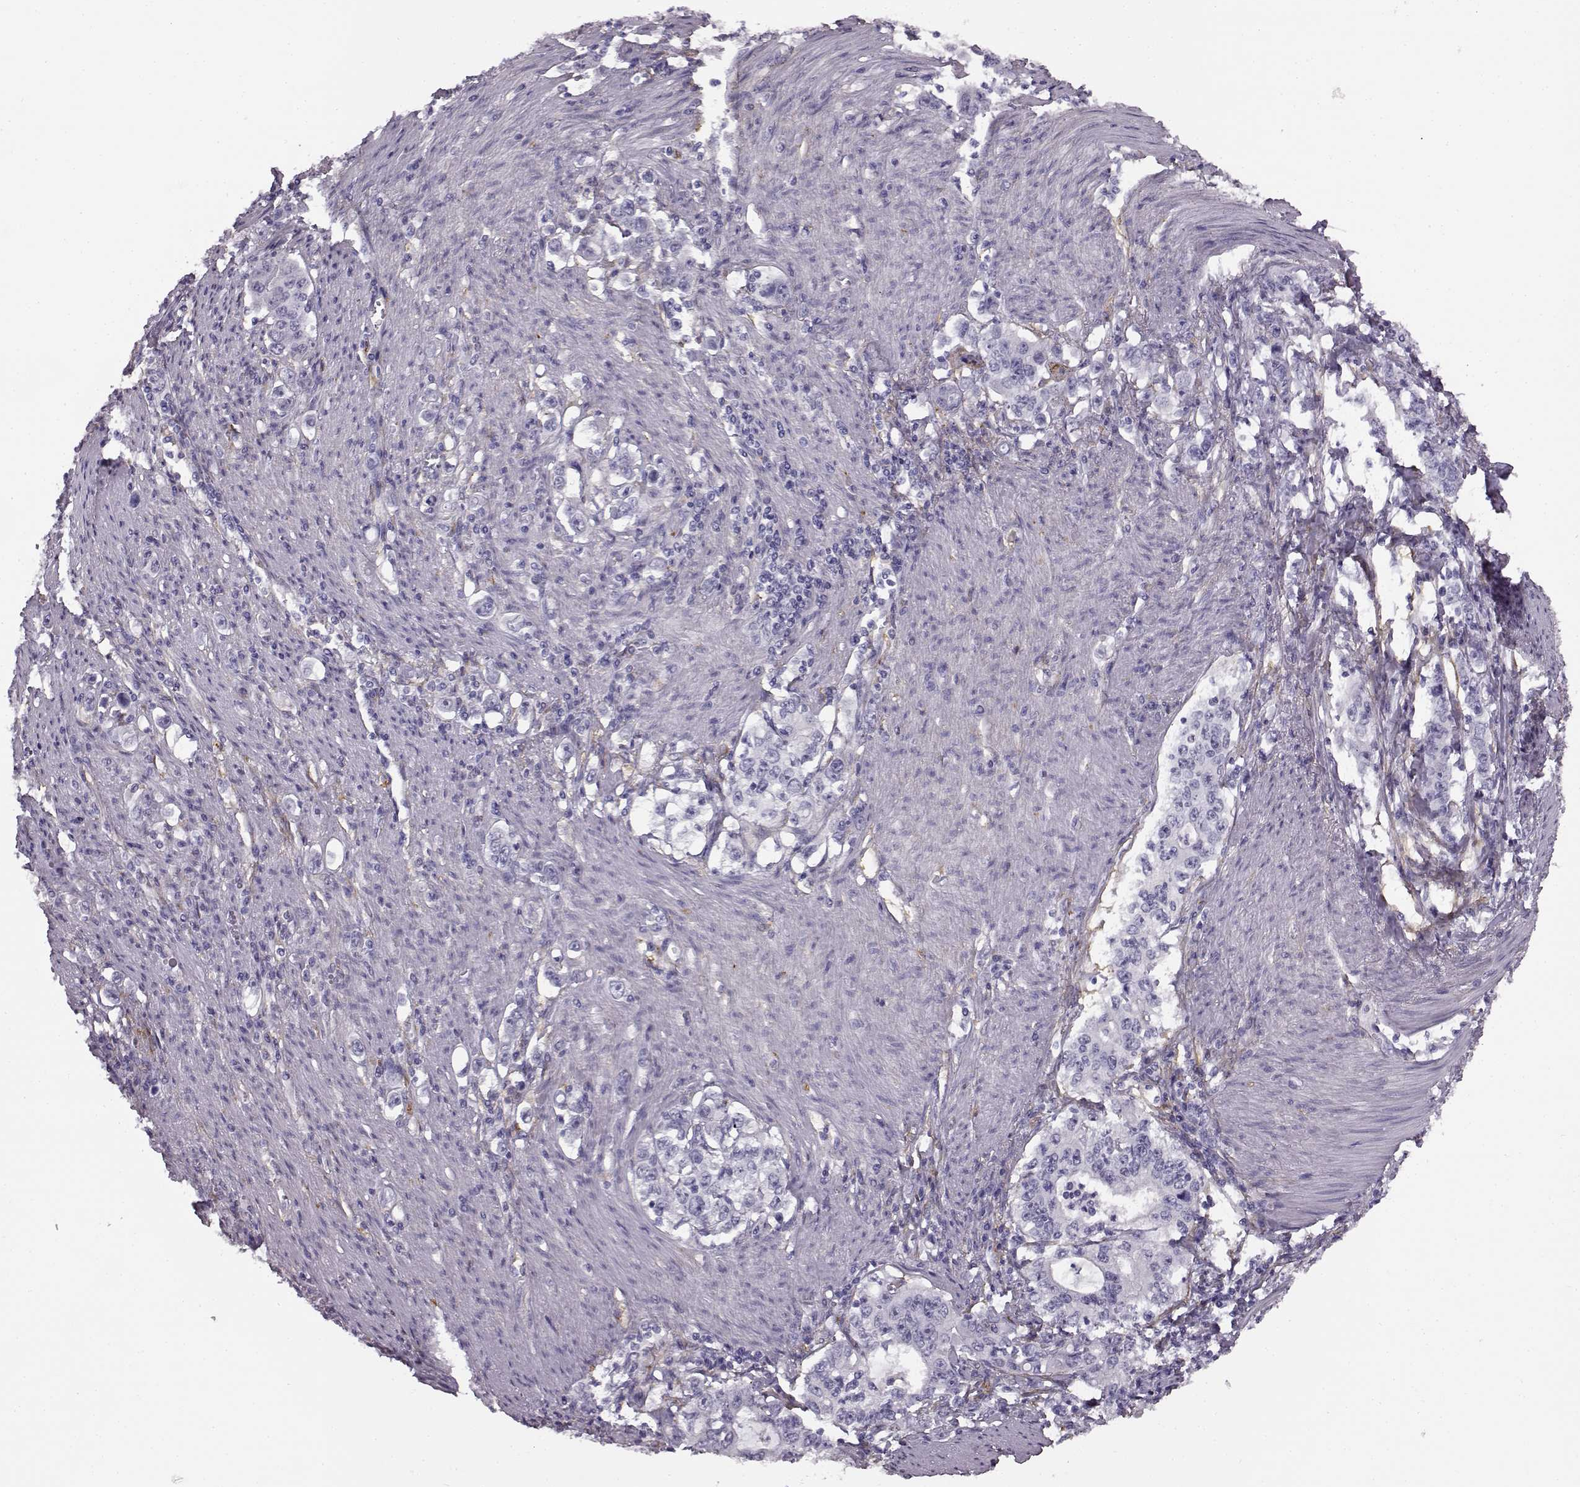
{"staining": {"intensity": "negative", "quantity": "none", "location": "none"}, "tissue": "stomach cancer", "cell_type": "Tumor cells", "image_type": "cancer", "snomed": [{"axis": "morphology", "description": "Adenocarcinoma, NOS"}, {"axis": "topography", "description": "Stomach, lower"}], "caption": "Tumor cells are negative for brown protein staining in stomach cancer (adenocarcinoma).", "gene": "TRIM69", "patient": {"sex": "female", "age": 72}}